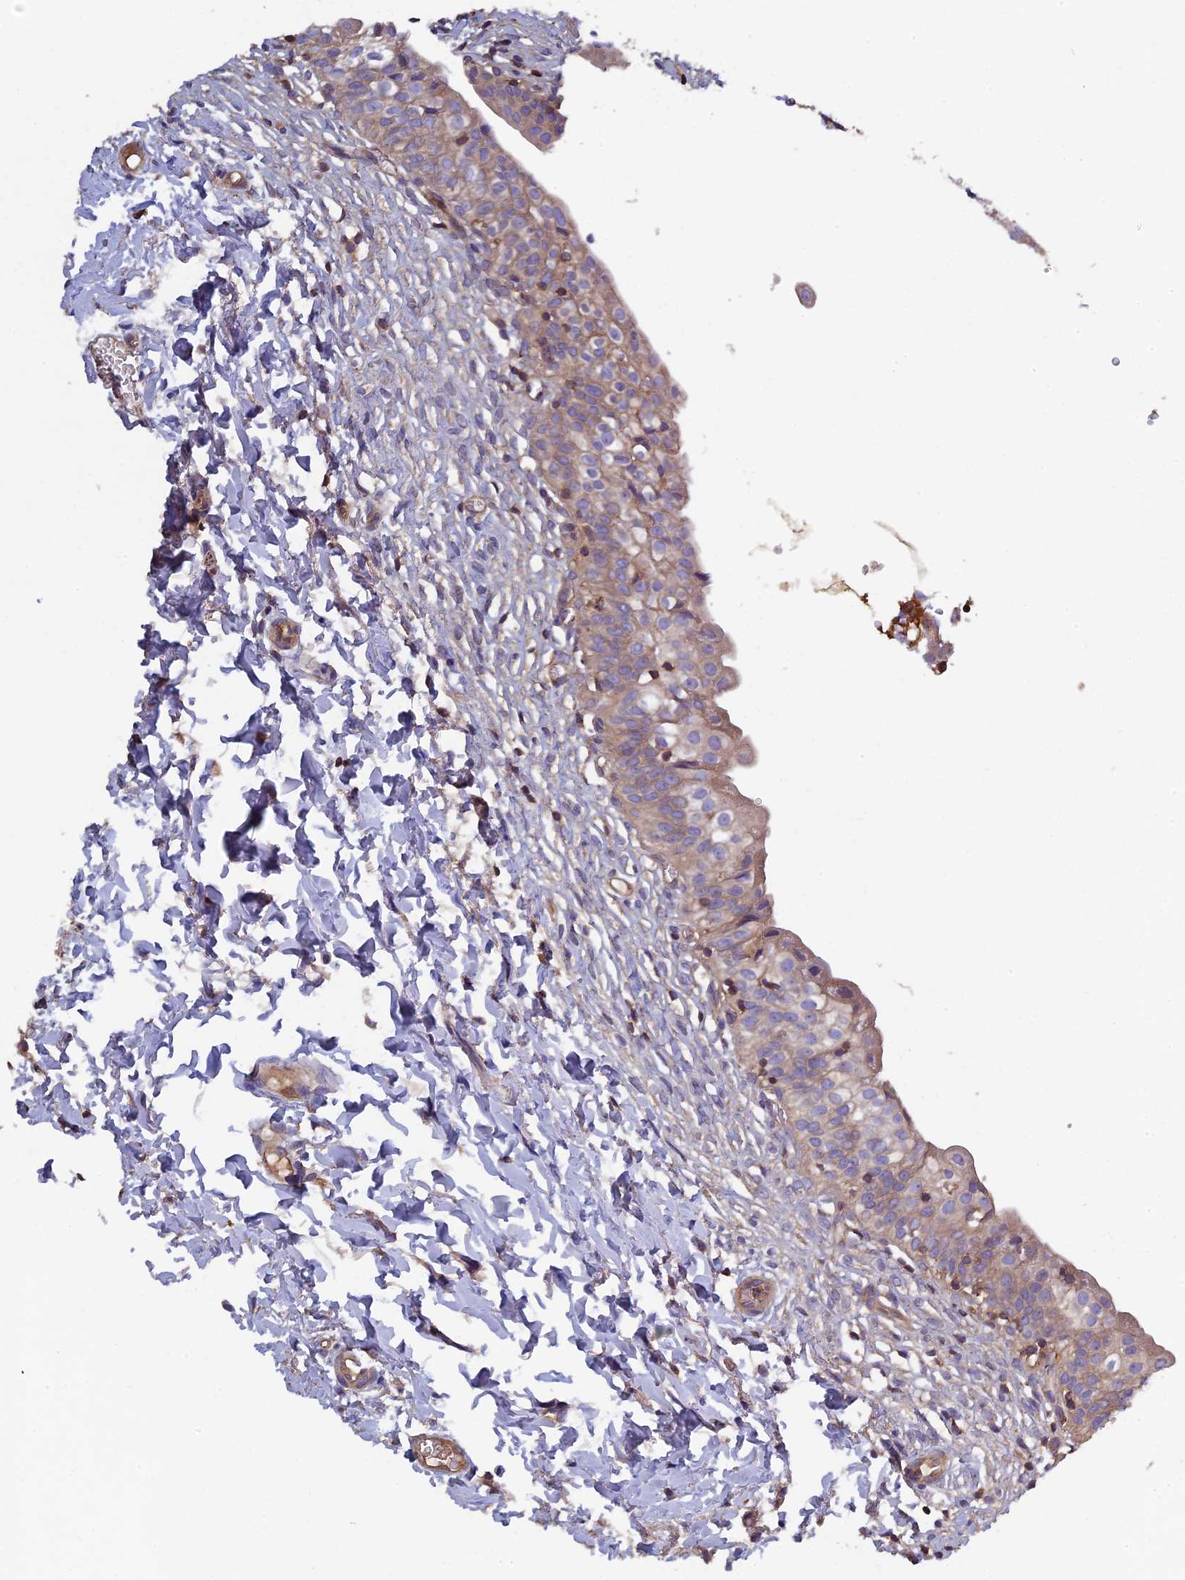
{"staining": {"intensity": "weak", "quantity": ">75%", "location": "cytoplasmic/membranous"}, "tissue": "urinary bladder", "cell_type": "Urothelial cells", "image_type": "normal", "snomed": [{"axis": "morphology", "description": "Normal tissue, NOS"}, {"axis": "topography", "description": "Urinary bladder"}], "caption": "A brown stain highlights weak cytoplasmic/membranous expression of a protein in urothelial cells of unremarkable human urinary bladder.", "gene": "CCDC153", "patient": {"sex": "male", "age": 55}}